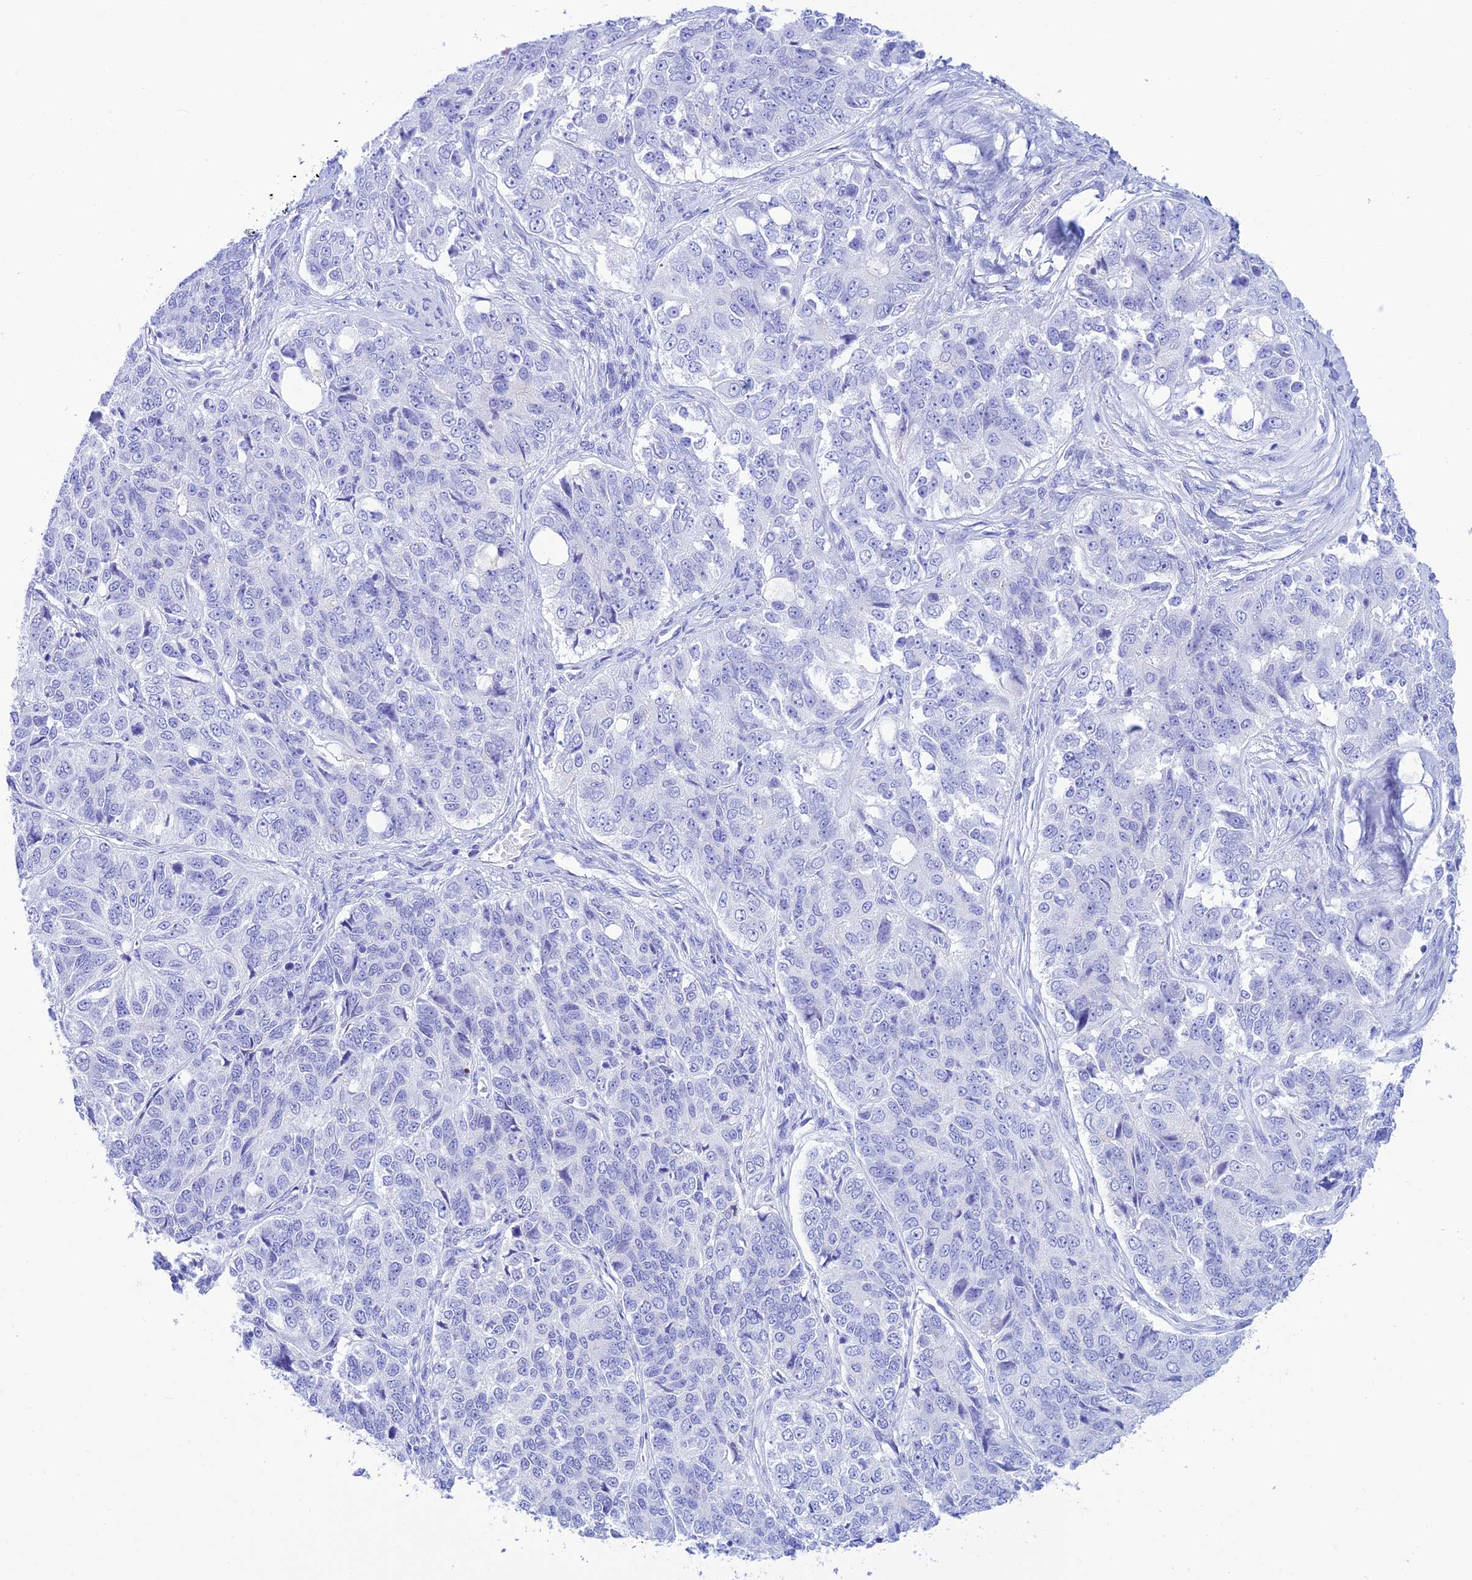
{"staining": {"intensity": "negative", "quantity": "none", "location": "none"}, "tissue": "ovarian cancer", "cell_type": "Tumor cells", "image_type": "cancer", "snomed": [{"axis": "morphology", "description": "Carcinoma, endometroid"}, {"axis": "topography", "description": "Ovary"}], "caption": "Immunohistochemistry photomicrograph of neoplastic tissue: human endometroid carcinoma (ovarian) stained with DAB reveals no significant protein staining in tumor cells.", "gene": "PRNP", "patient": {"sex": "female", "age": 51}}